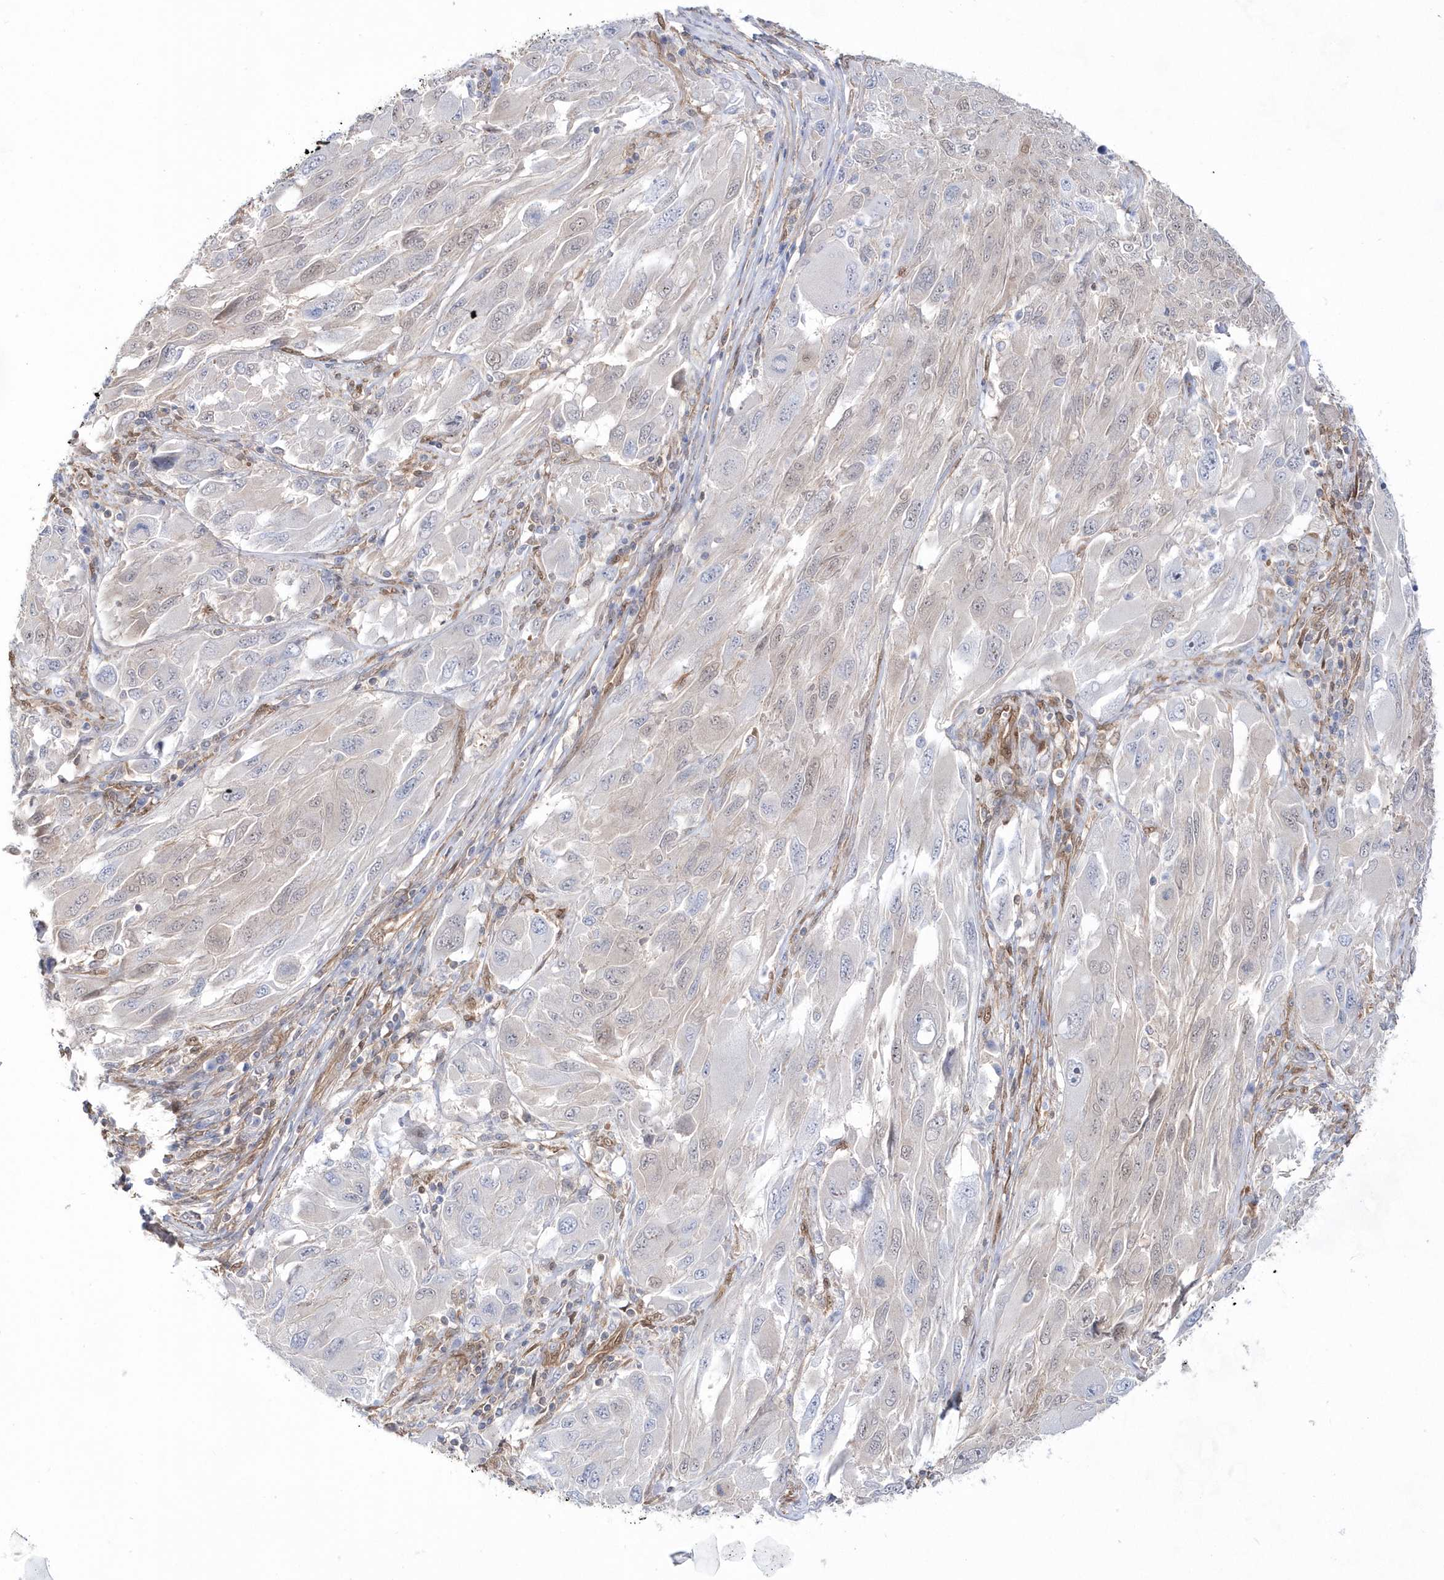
{"staining": {"intensity": "negative", "quantity": "none", "location": "none"}, "tissue": "melanoma", "cell_type": "Tumor cells", "image_type": "cancer", "snomed": [{"axis": "morphology", "description": "Malignant melanoma, NOS"}, {"axis": "topography", "description": "Skin"}], "caption": "Melanoma stained for a protein using immunohistochemistry (IHC) demonstrates no staining tumor cells.", "gene": "BDH2", "patient": {"sex": "female", "age": 91}}